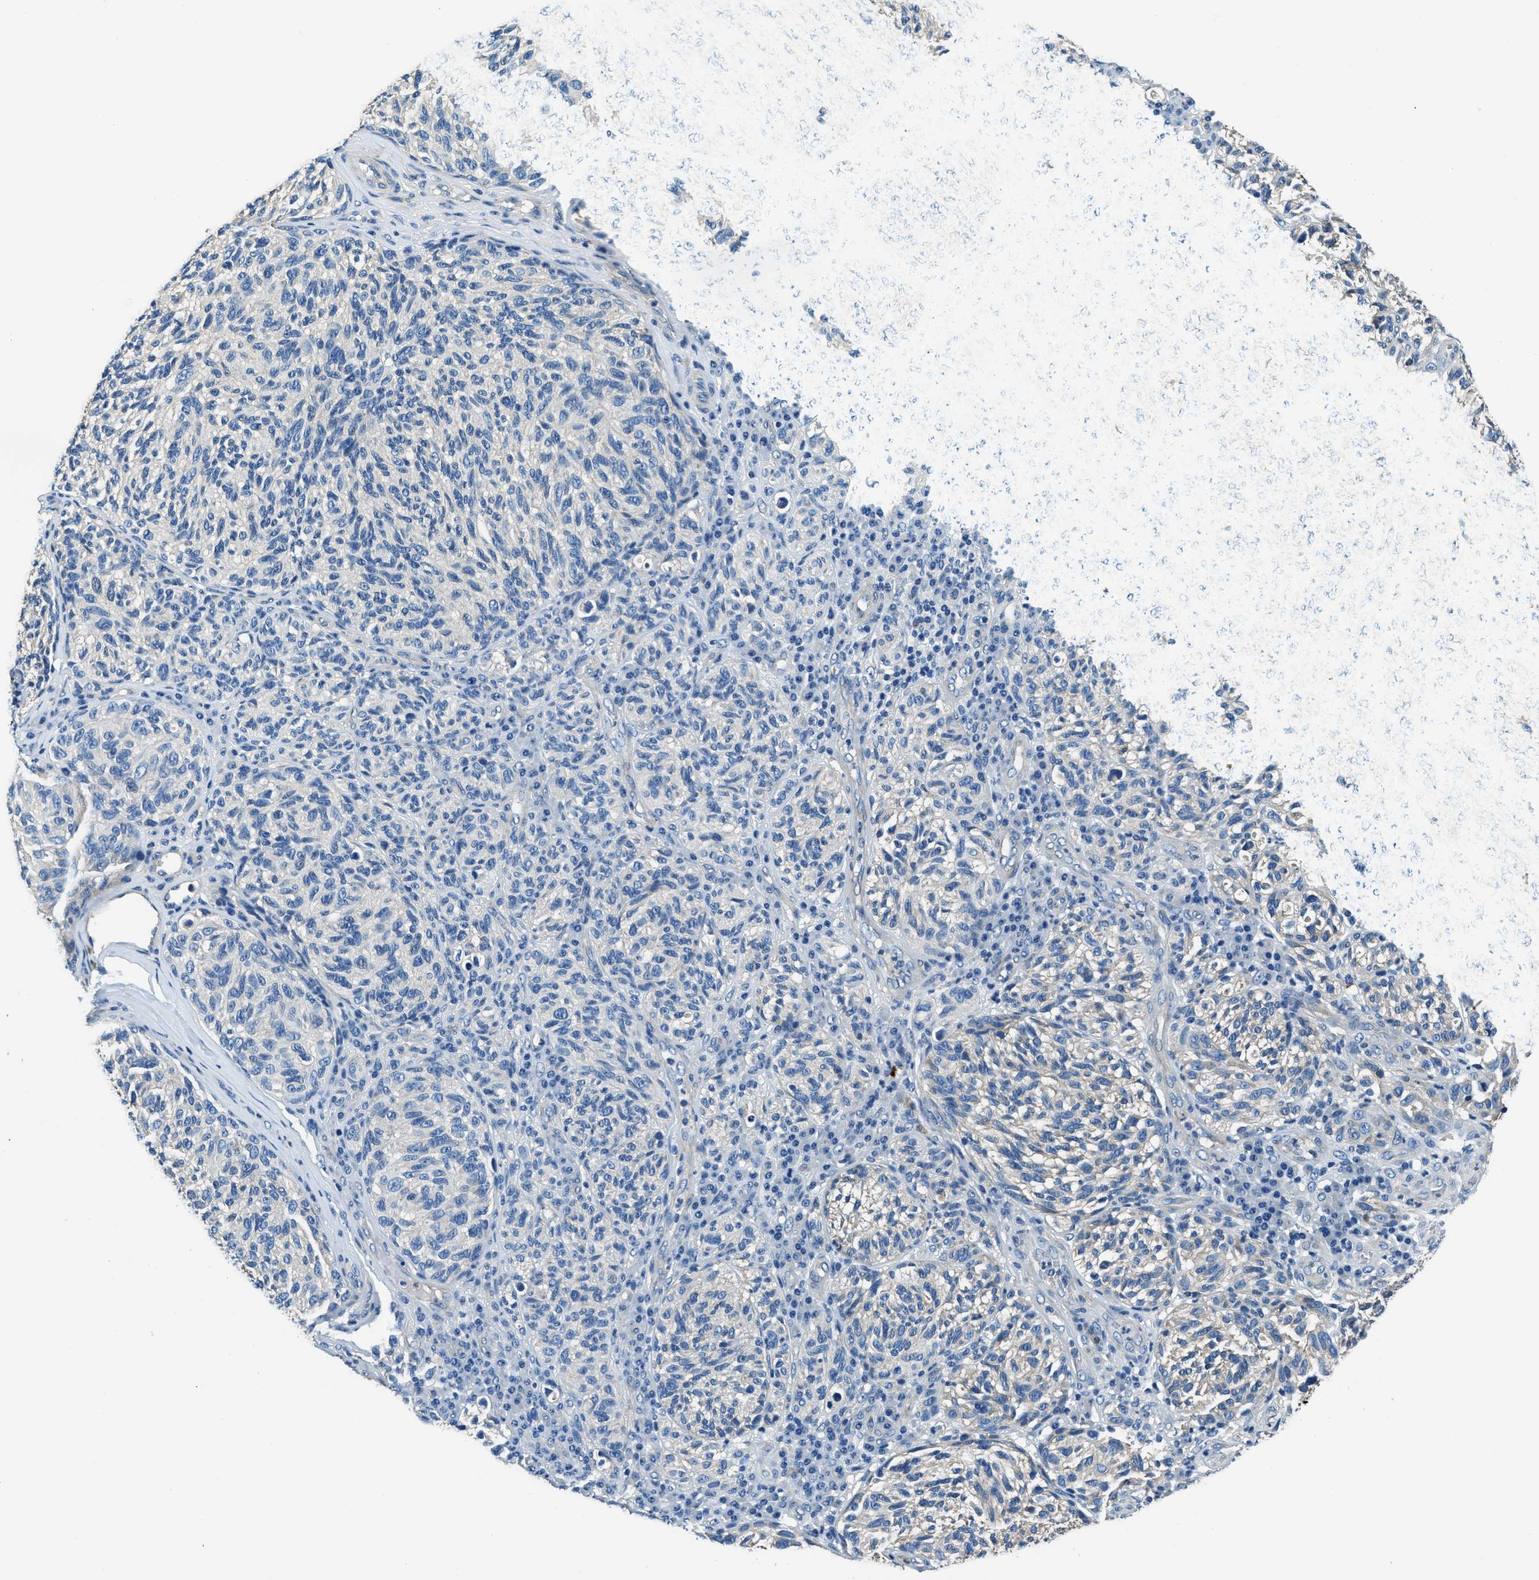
{"staining": {"intensity": "negative", "quantity": "none", "location": "none"}, "tissue": "melanoma", "cell_type": "Tumor cells", "image_type": "cancer", "snomed": [{"axis": "morphology", "description": "Malignant melanoma, NOS"}, {"axis": "topography", "description": "Skin"}], "caption": "There is no significant expression in tumor cells of melanoma.", "gene": "TMEM186", "patient": {"sex": "female", "age": 73}}